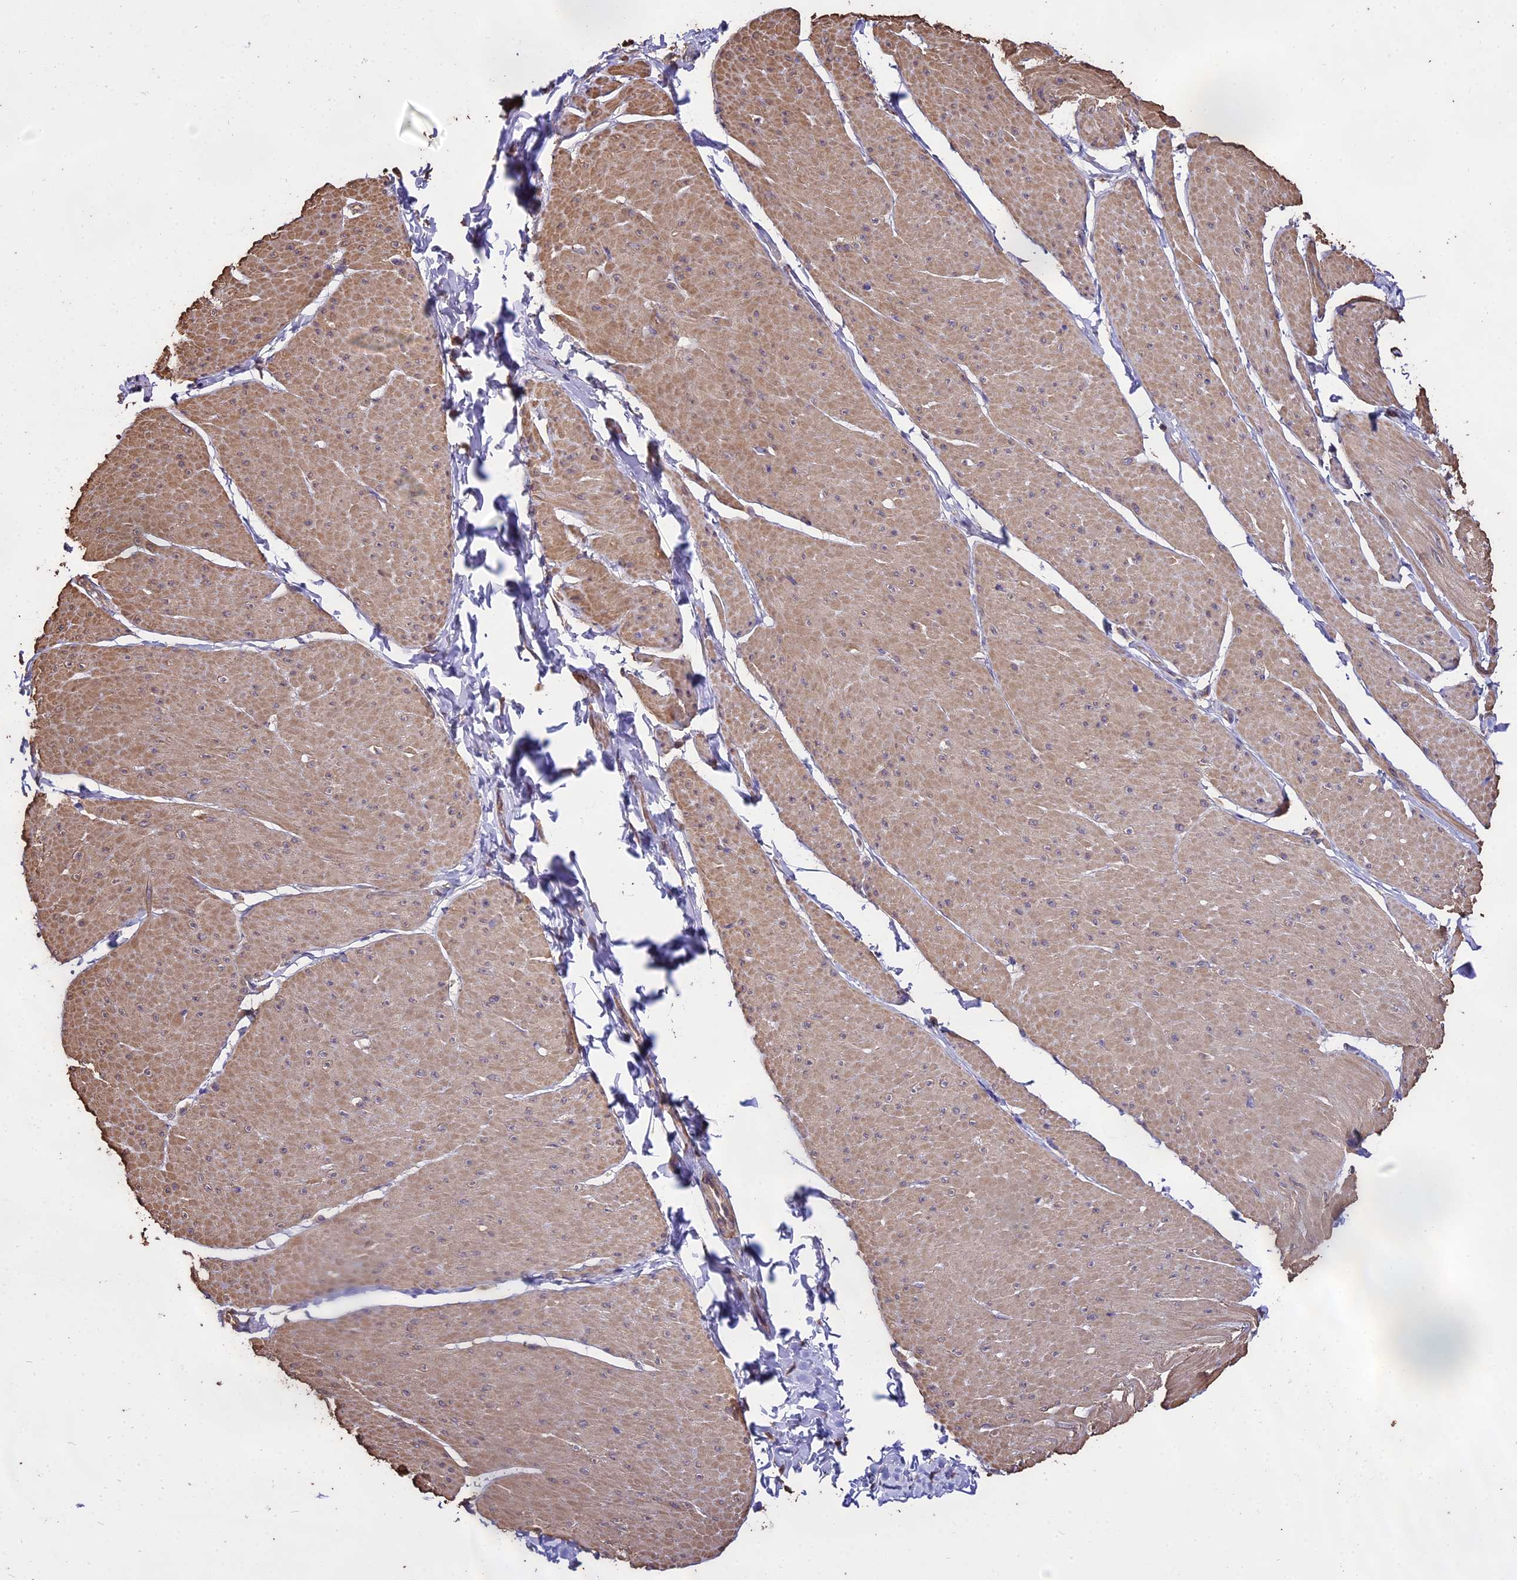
{"staining": {"intensity": "moderate", "quantity": ">75%", "location": "cytoplasmic/membranous"}, "tissue": "smooth muscle", "cell_type": "Smooth muscle cells", "image_type": "normal", "snomed": [{"axis": "morphology", "description": "Urothelial carcinoma, High grade"}, {"axis": "topography", "description": "Urinary bladder"}], "caption": "DAB (3,3'-diaminobenzidine) immunohistochemical staining of benign human smooth muscle shows moderate cytoplasmic/membranous protein positivity in about >75% of smooth muscle cells.", "gene": "PGPEP1L", "patient": {"sex": "male", "age": 46}}